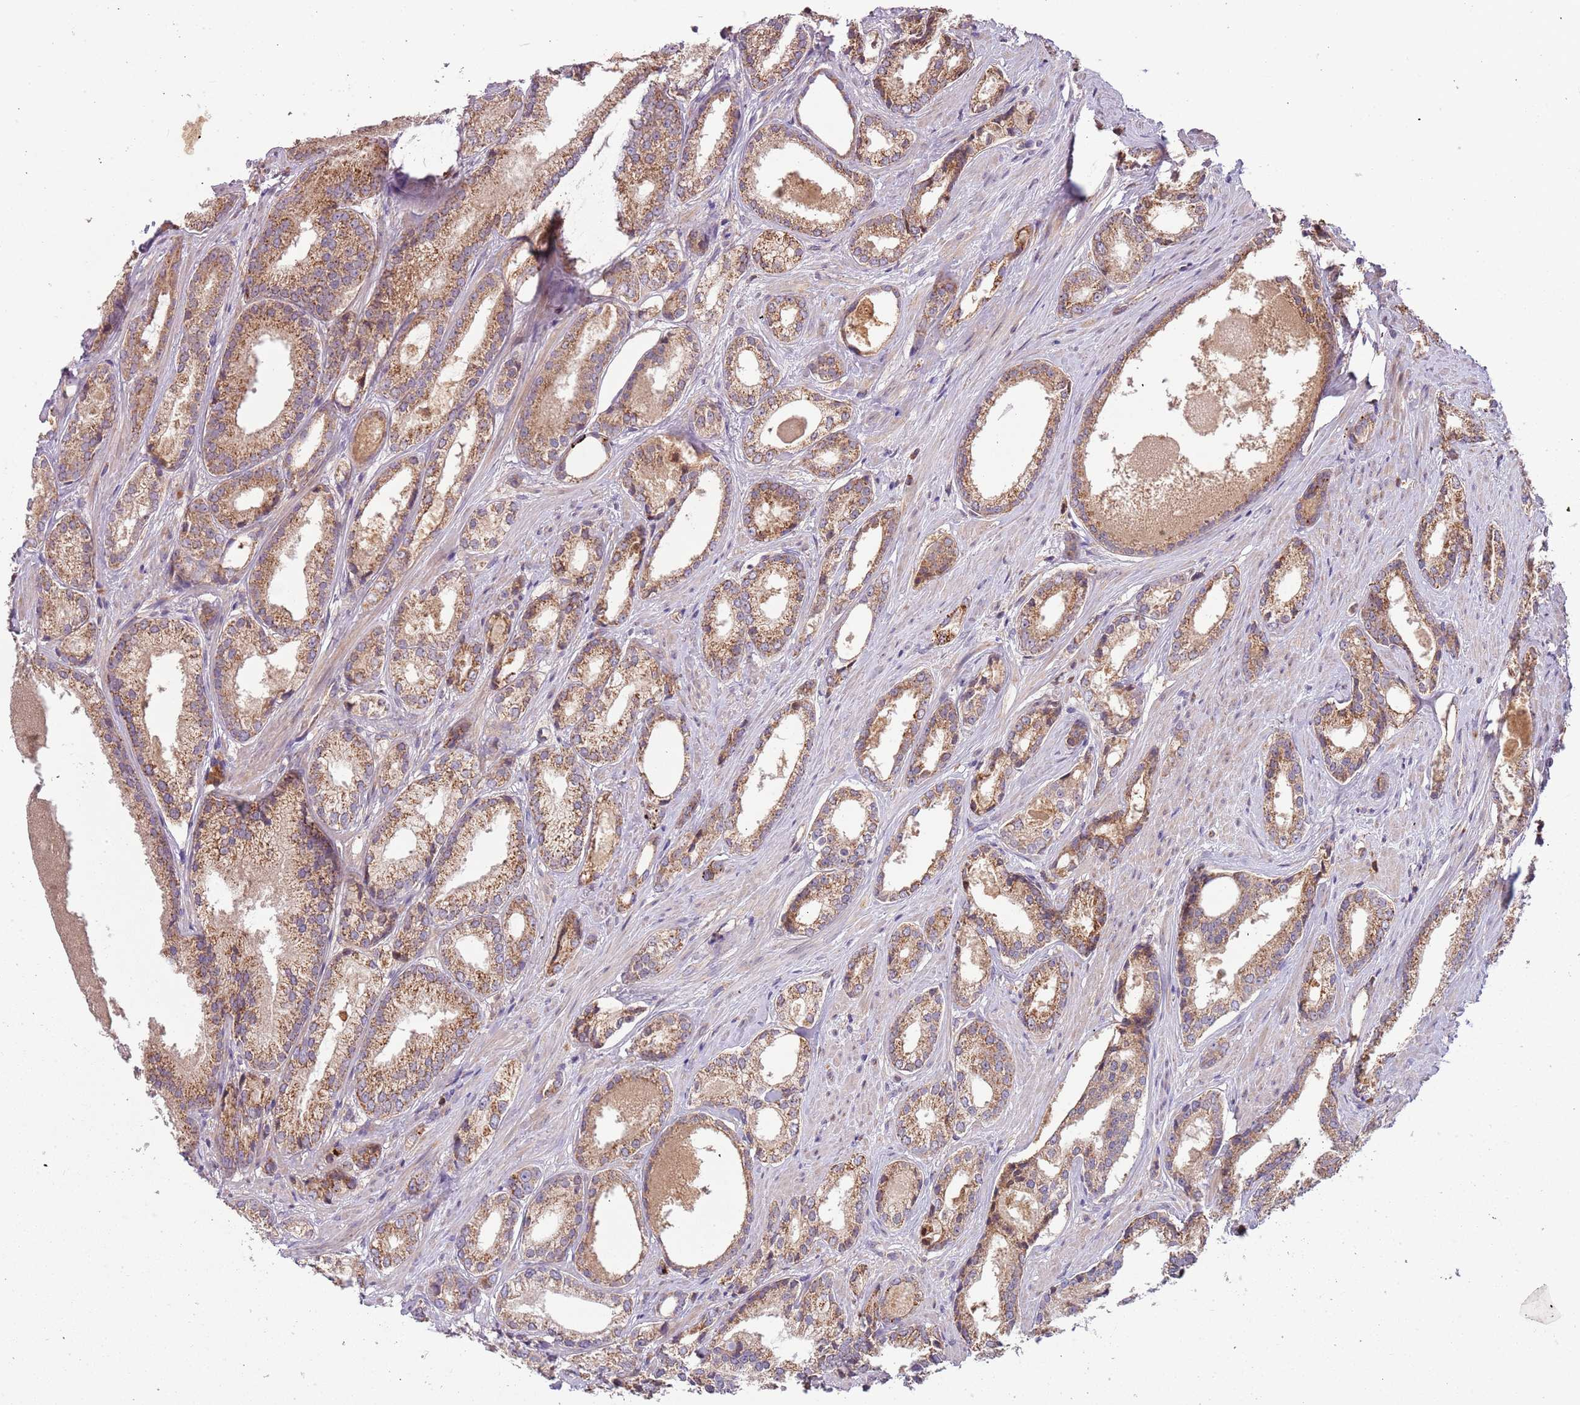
{"staining": {"intensity": "moderate", "quantity": ">75%", "location": "cytoplasmic/membranous"}, "tissue": "prostate cancer", "cell_type": "Tumor cells", "image_type": "cancer", "snomed": [{"axis": "morphology", "description": "Adenocarcinoma, Low grade"}, {"axis": "topography", "description": "Prostate"}], "caption": "Immunohistochemistry (IHC) (DAB) staining of human low-grade adenocarcinoma (prostate) exhibits moderate cytoplasmic/membranous protein expression in approximately >75% of tumor cells.", "gene": "FECH", "patient": {"sex": "male", "age": 68}}